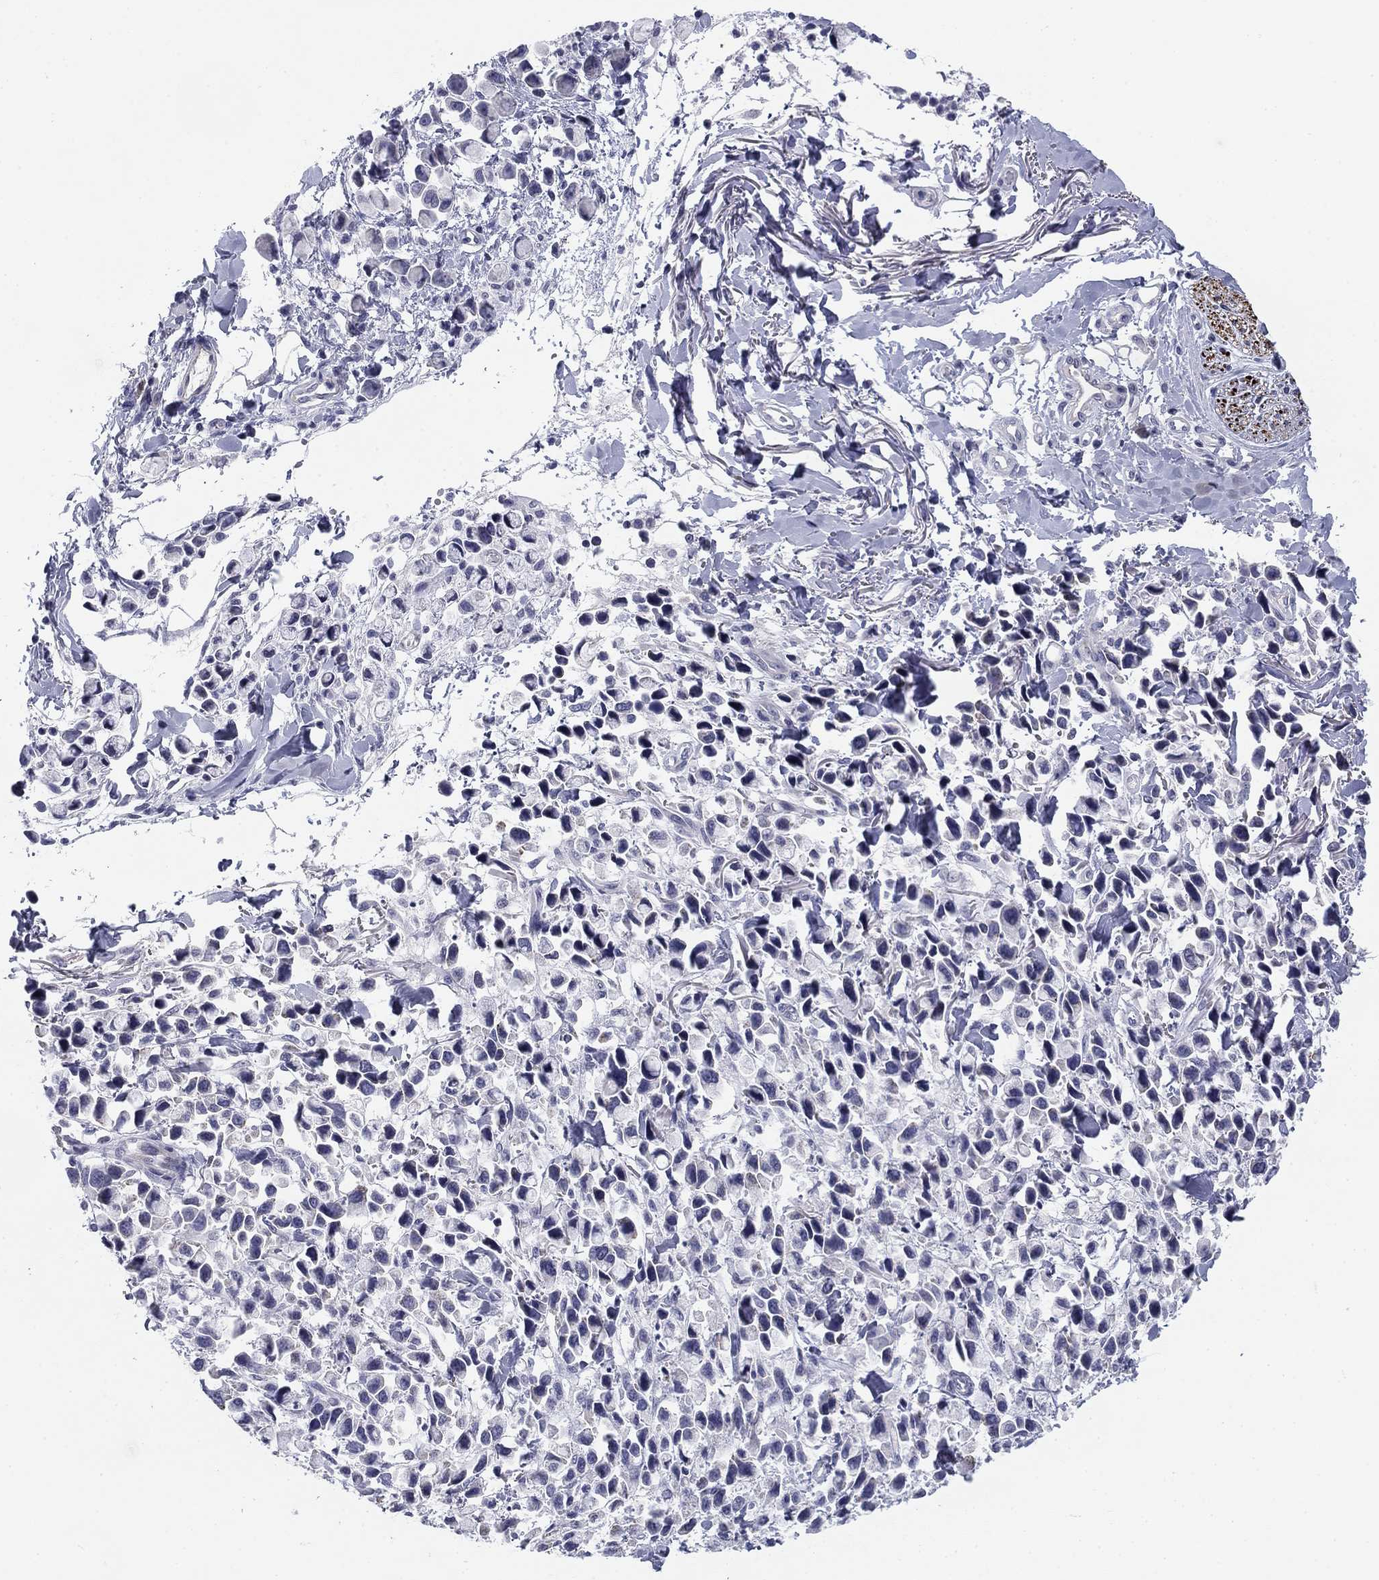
{"staining": {"intensity": "negative", "quantity": "none", "location": "none"}, "tissue": "stomach cancer", "cell_type": "Tumor cells", "image_type": "cancer", "snomed": [{"axis": "morphology", "description": "Adenocarcinoma, NOS"}, {"axis": "topography", "description": "Stomach"}], "caption": "There is no significant staining in tumor cells of stomach cancer (adenocarcinoma).", "gene": "PRPH", "patient": {"sex": "female", "age": 81}}